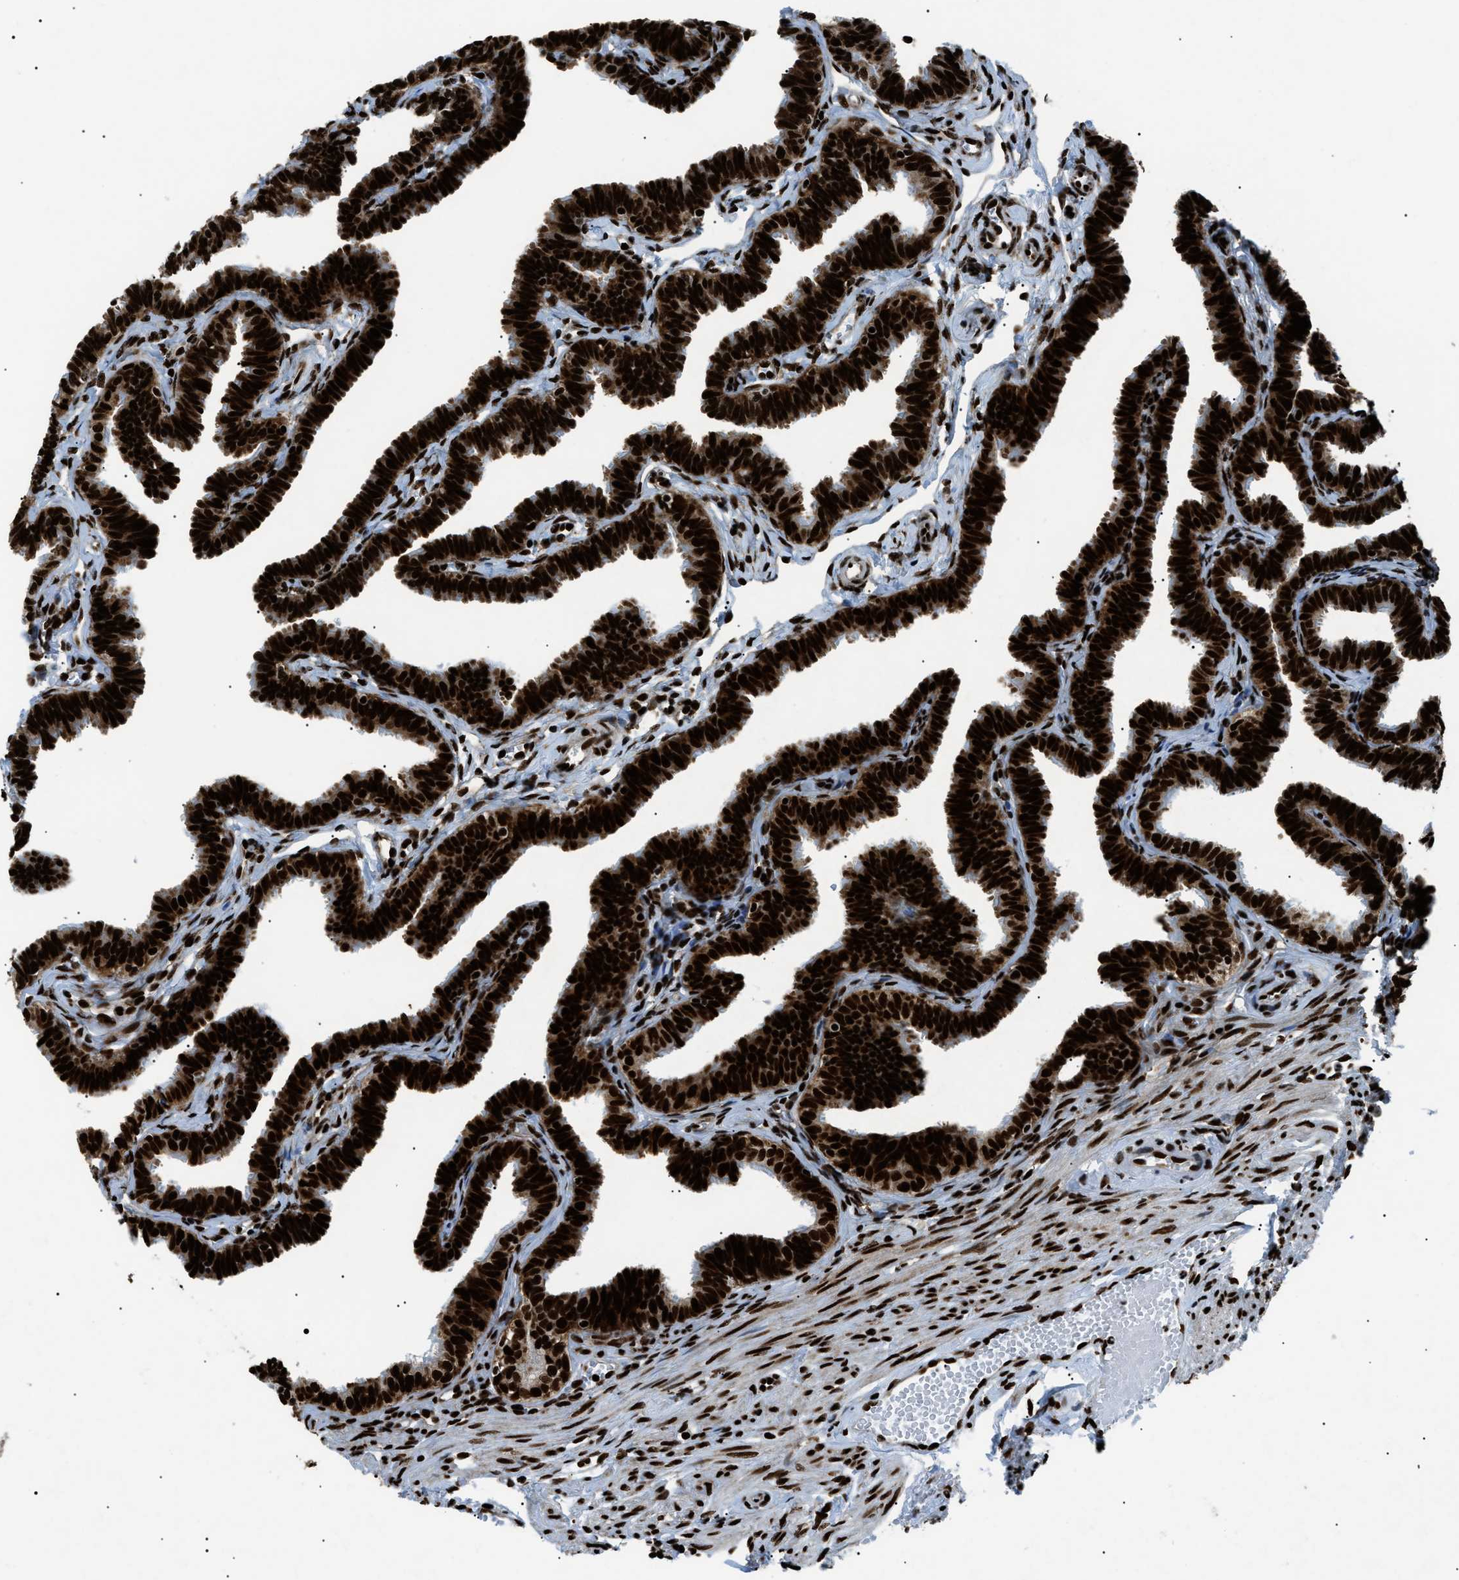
{"staining": {"intensity": "strong", "quantity": ">75%", "location": "cytoplasmic/membranous,nuclear"}, "tissue": "fallopian tube", "cell_type": "Glandular cells", "image_type": "normal", "snomed": [{"axis": "morphology", "description": "Normal tissue, NOS"}, {"axis": "topography", "description": "Fallopian tube"}, {"axis": "topography", "description": "Ovary"}], "caption": "Benign fallopian tube was stained to show a protein in brown. There is high levels of strong cytoplasmic/membranous,nuclear positivity in approximately >75% of glandular cells. (DAB (3,3'-diaminobenzidine) IHC with brightfield microscopy, high magnification).", "gene": "HNRNPK", "patient": {"sex": "female", "age": 23}}